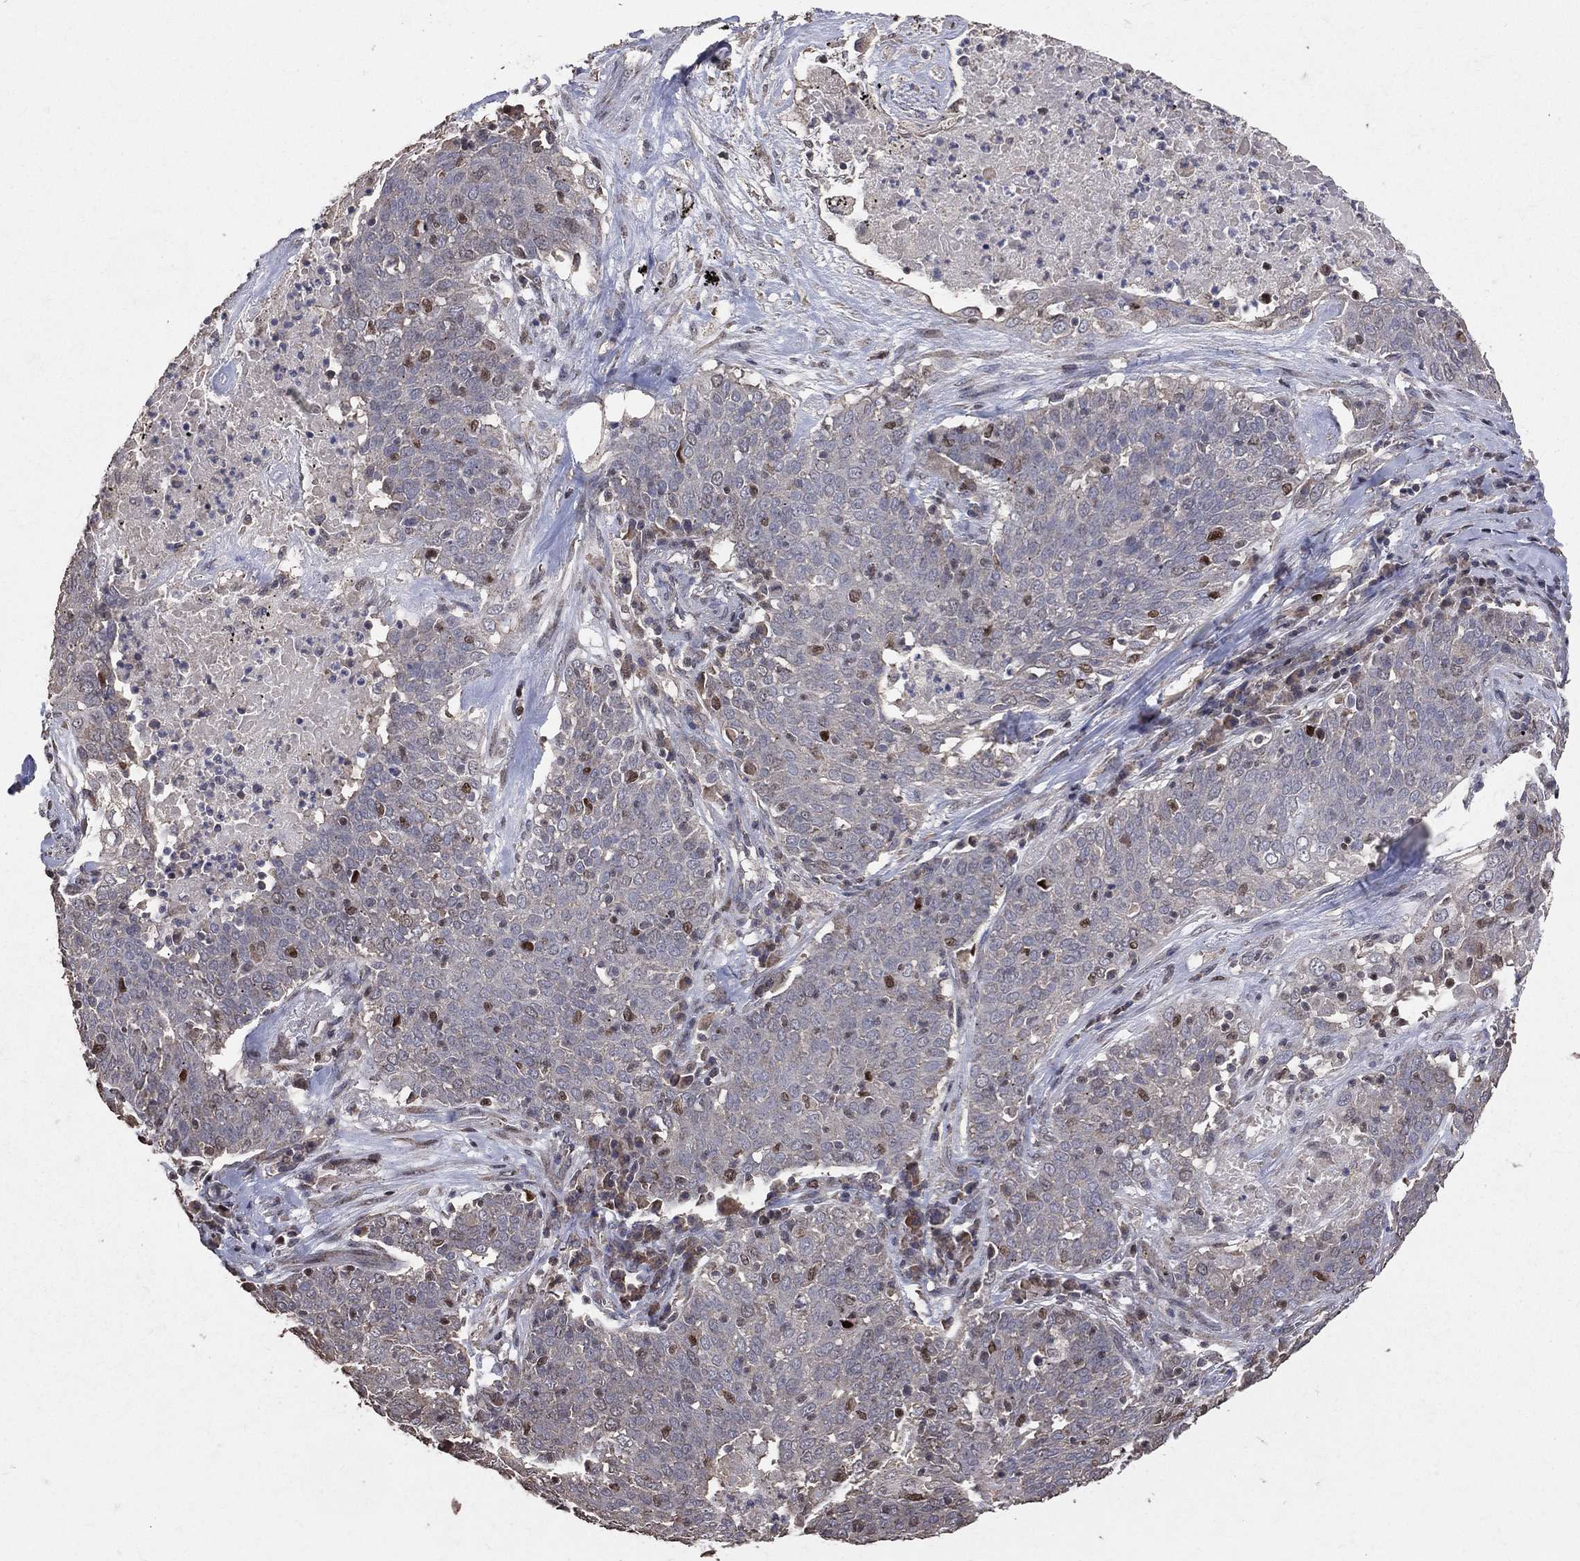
{"staining": {"intensity": "negative", "quantity": "none", "location": "none"}, "tissue": "lung cancer", "cell_type": "Tumor cells", "image_type": "cancer", "snomed": [{"axis": "morphology", "description": "Squamous cell carcinoma, NOS"}, {"axis": "topography", "description": "Lung"}], "caption": "DAB (3,3'-diaminobenzidine) immunohistochemical staining of human squamous cell carcinoma (lung) displays no significant positivity in tumor cells. (Stains: DAB immunohistochemistry with hematoxylin counter stain, Microscopy: brightfield microscopy at high magnification).", "gene": "LY6K", "patient": {"sex": "male", "age": 82}}